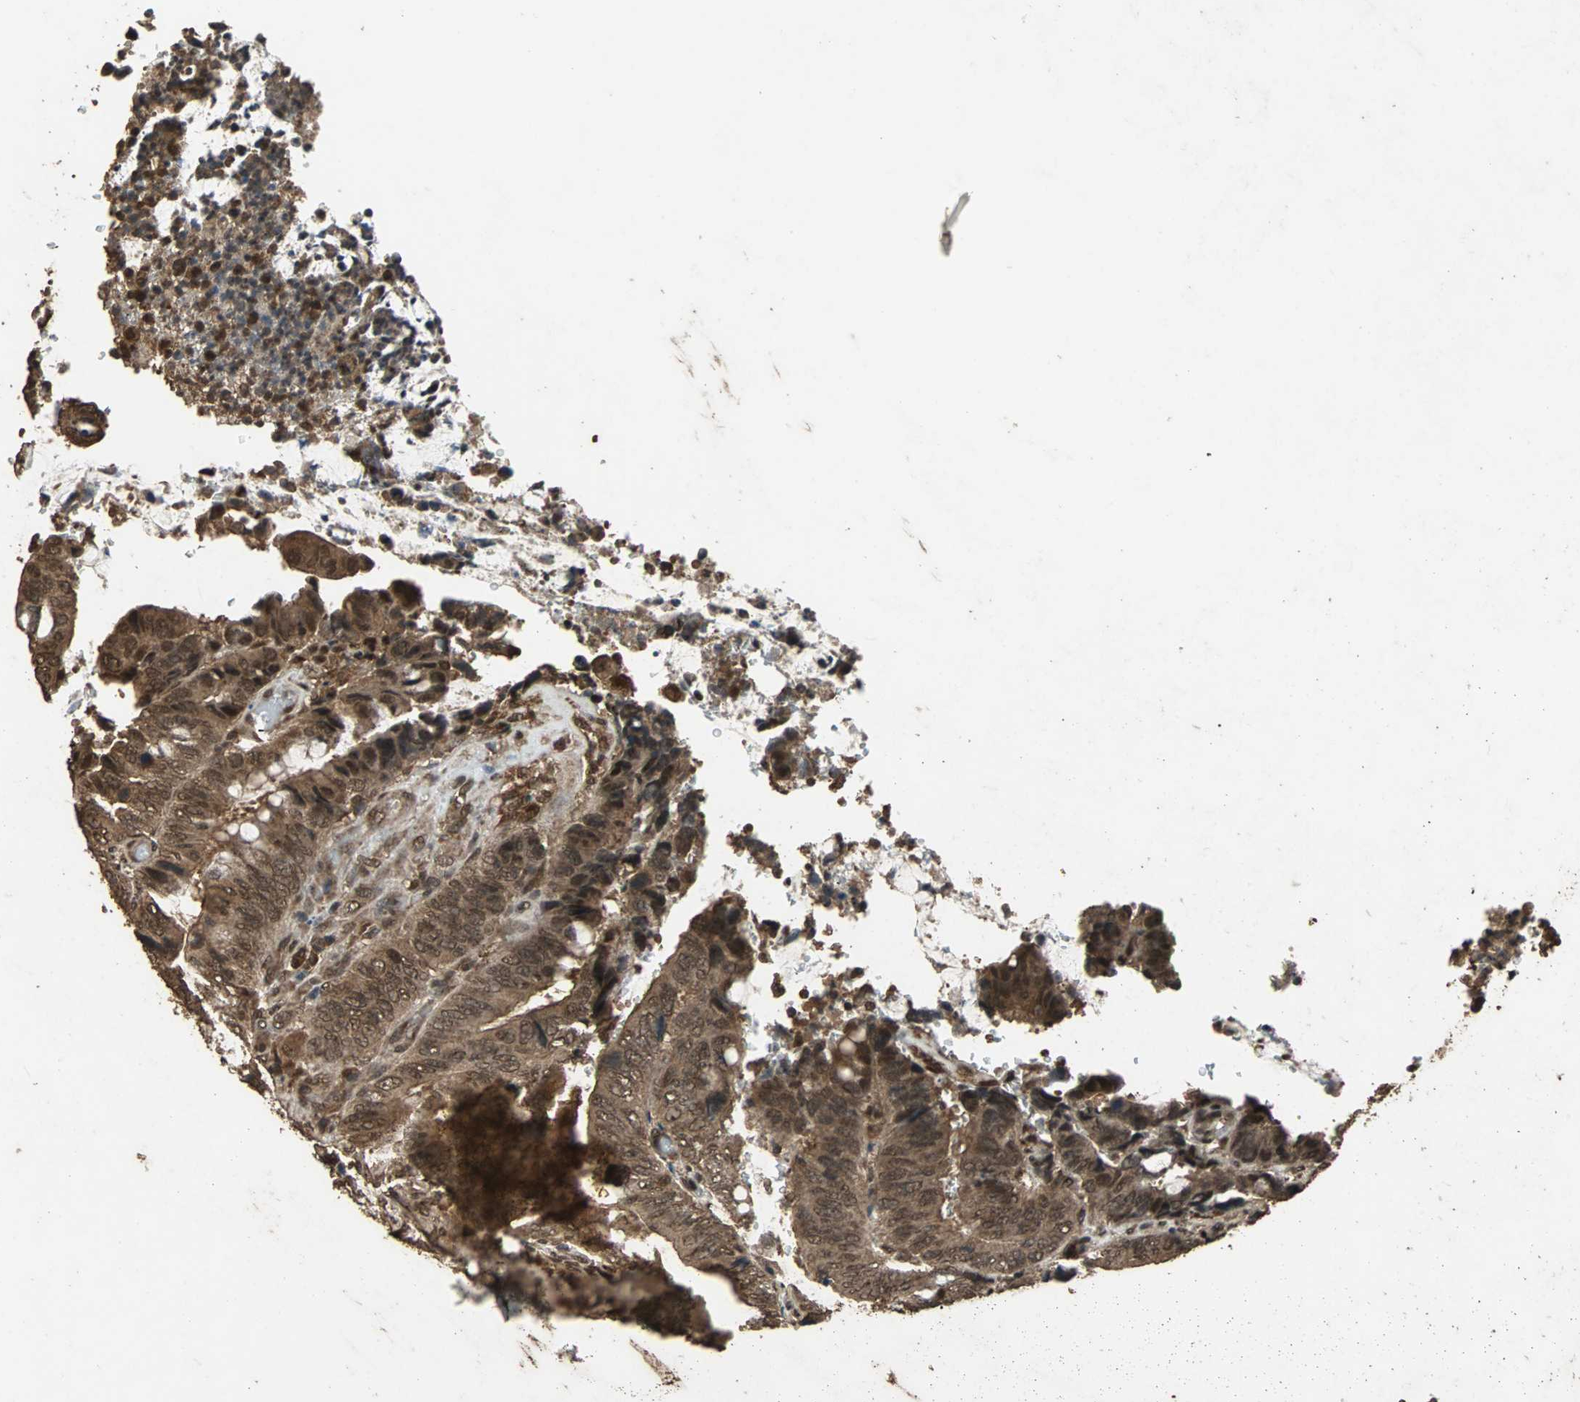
{"staining": {"intensity": "strong", "quantity": ">75%", "location": "cytoplasmic/membranous,nuclear"}, "tissue": "colorectal cancer", "cell_type": "Tumor cells", "image_type": "cancer", "snomed": [{"axis": "morphology", "description": "Normal tissue, NOS"}, {"axis": "morphology", "description": "Adenocarcinoma, NOS"}, {"axis": "topography", "description": "Rectum"}, {"axis": "topography", "description": "Peripheral nerve tissue"}], "caption": "Immunohistochemical staining of colorectal cancer exhibits high levels of strong cytoplasmic/membranous and nuclear protein staining in about >75% of tumor cells. Ihc stains the protein in brown and the nuclei are stained blue.", "gene": "ZNF18", "patient": {"sex": "male", "age": 92}}